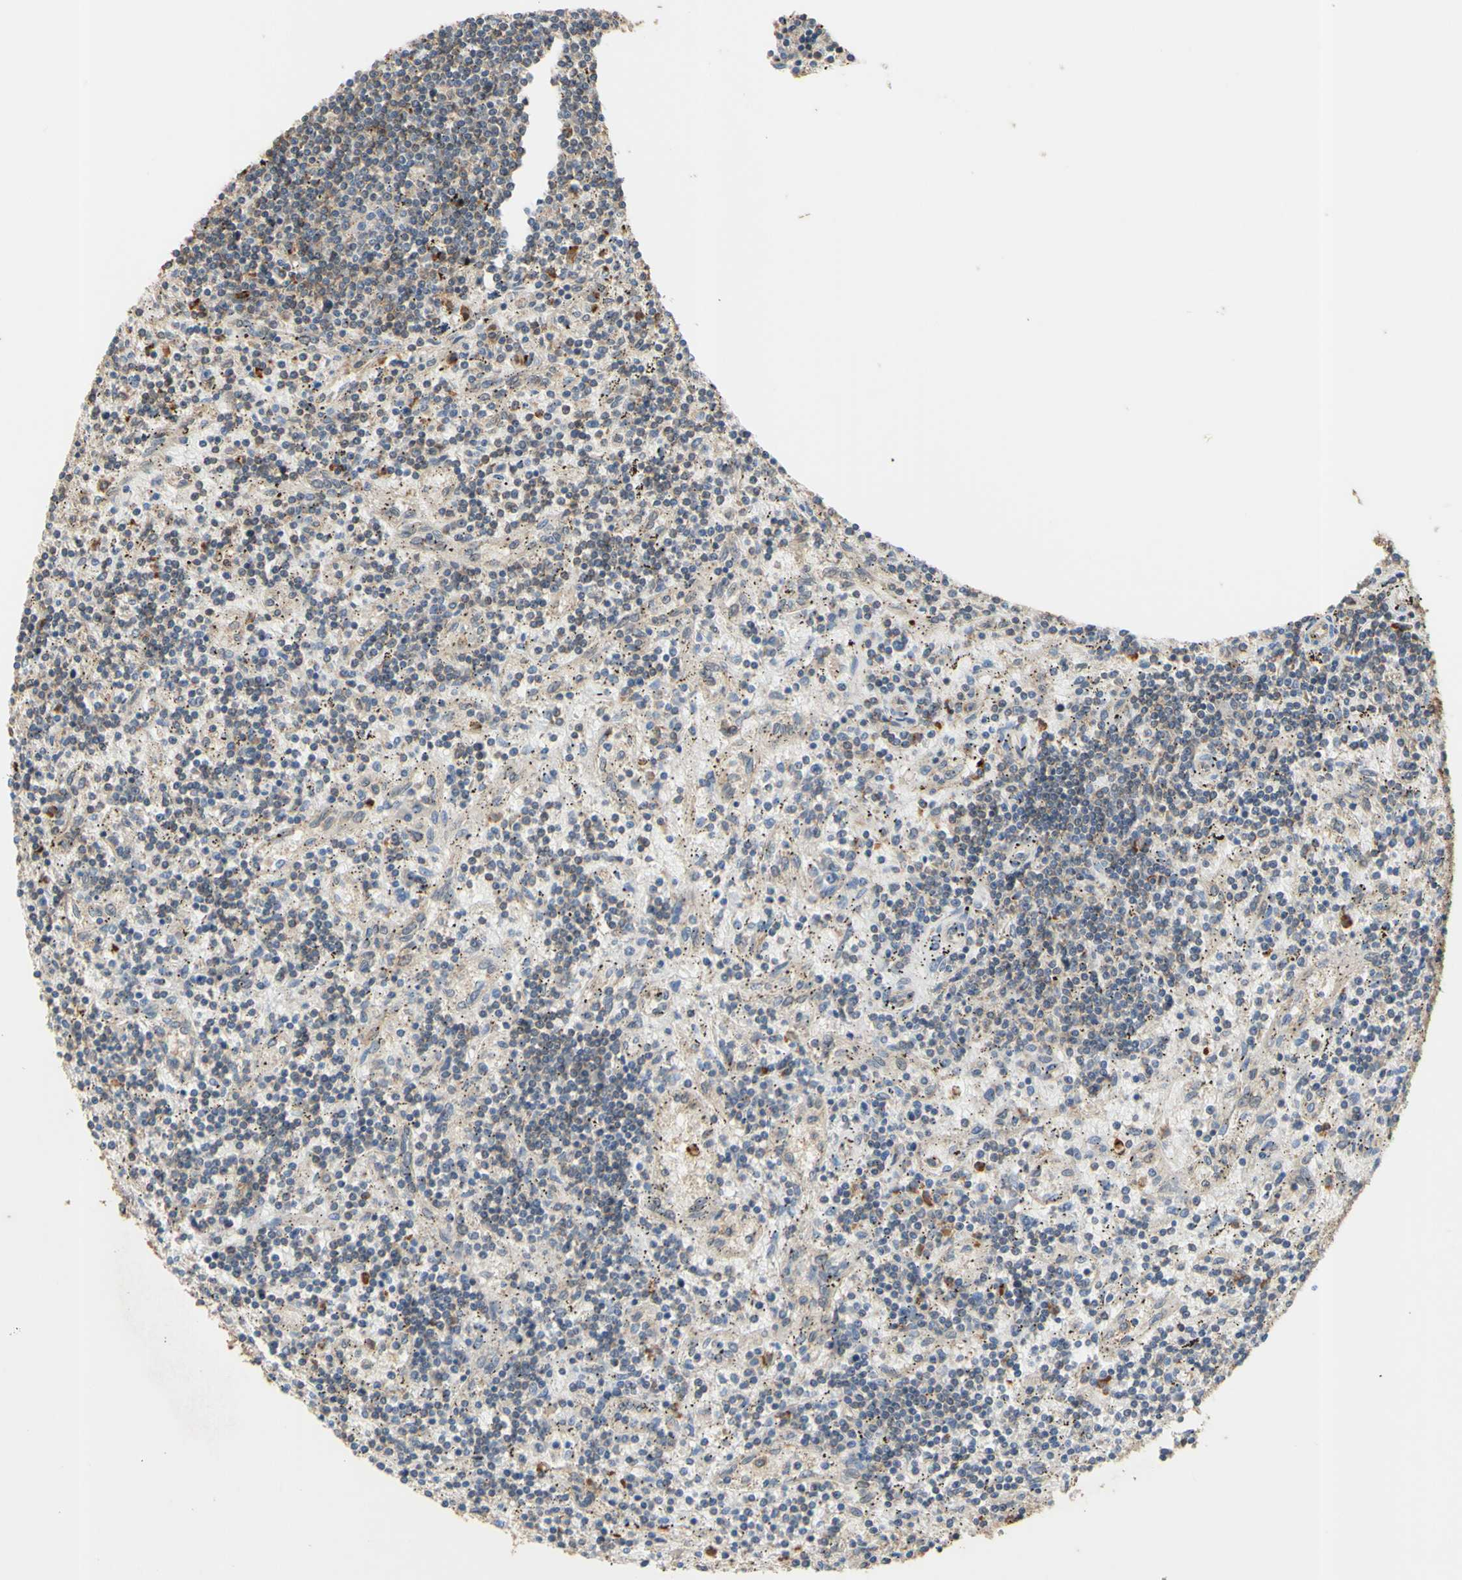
{"staining": {"intensity": "weak", "quantity": "<25%", "location": "cytoplasmic/membranous"}, "tissue": "lymphoma", "cell_type": "Tumor cells", "image_type": "cancer", "snomed": [{"axis": "morphology", "description": "Malignant lymphoma, non-Hodgkin's type, Low grade"}, {"axis": "topography", "description": "Spleen"}], "caption": "DAB immunohistochemical staining of lymphoma reveals no significant expression in tumor cells. (Brightfield microscopy of DAB (3,3'-diaminobenzidine) immunohistochemistry at high magnification).", "gene": "CTTN", "patient": {"sex": "male", "age": 76}}